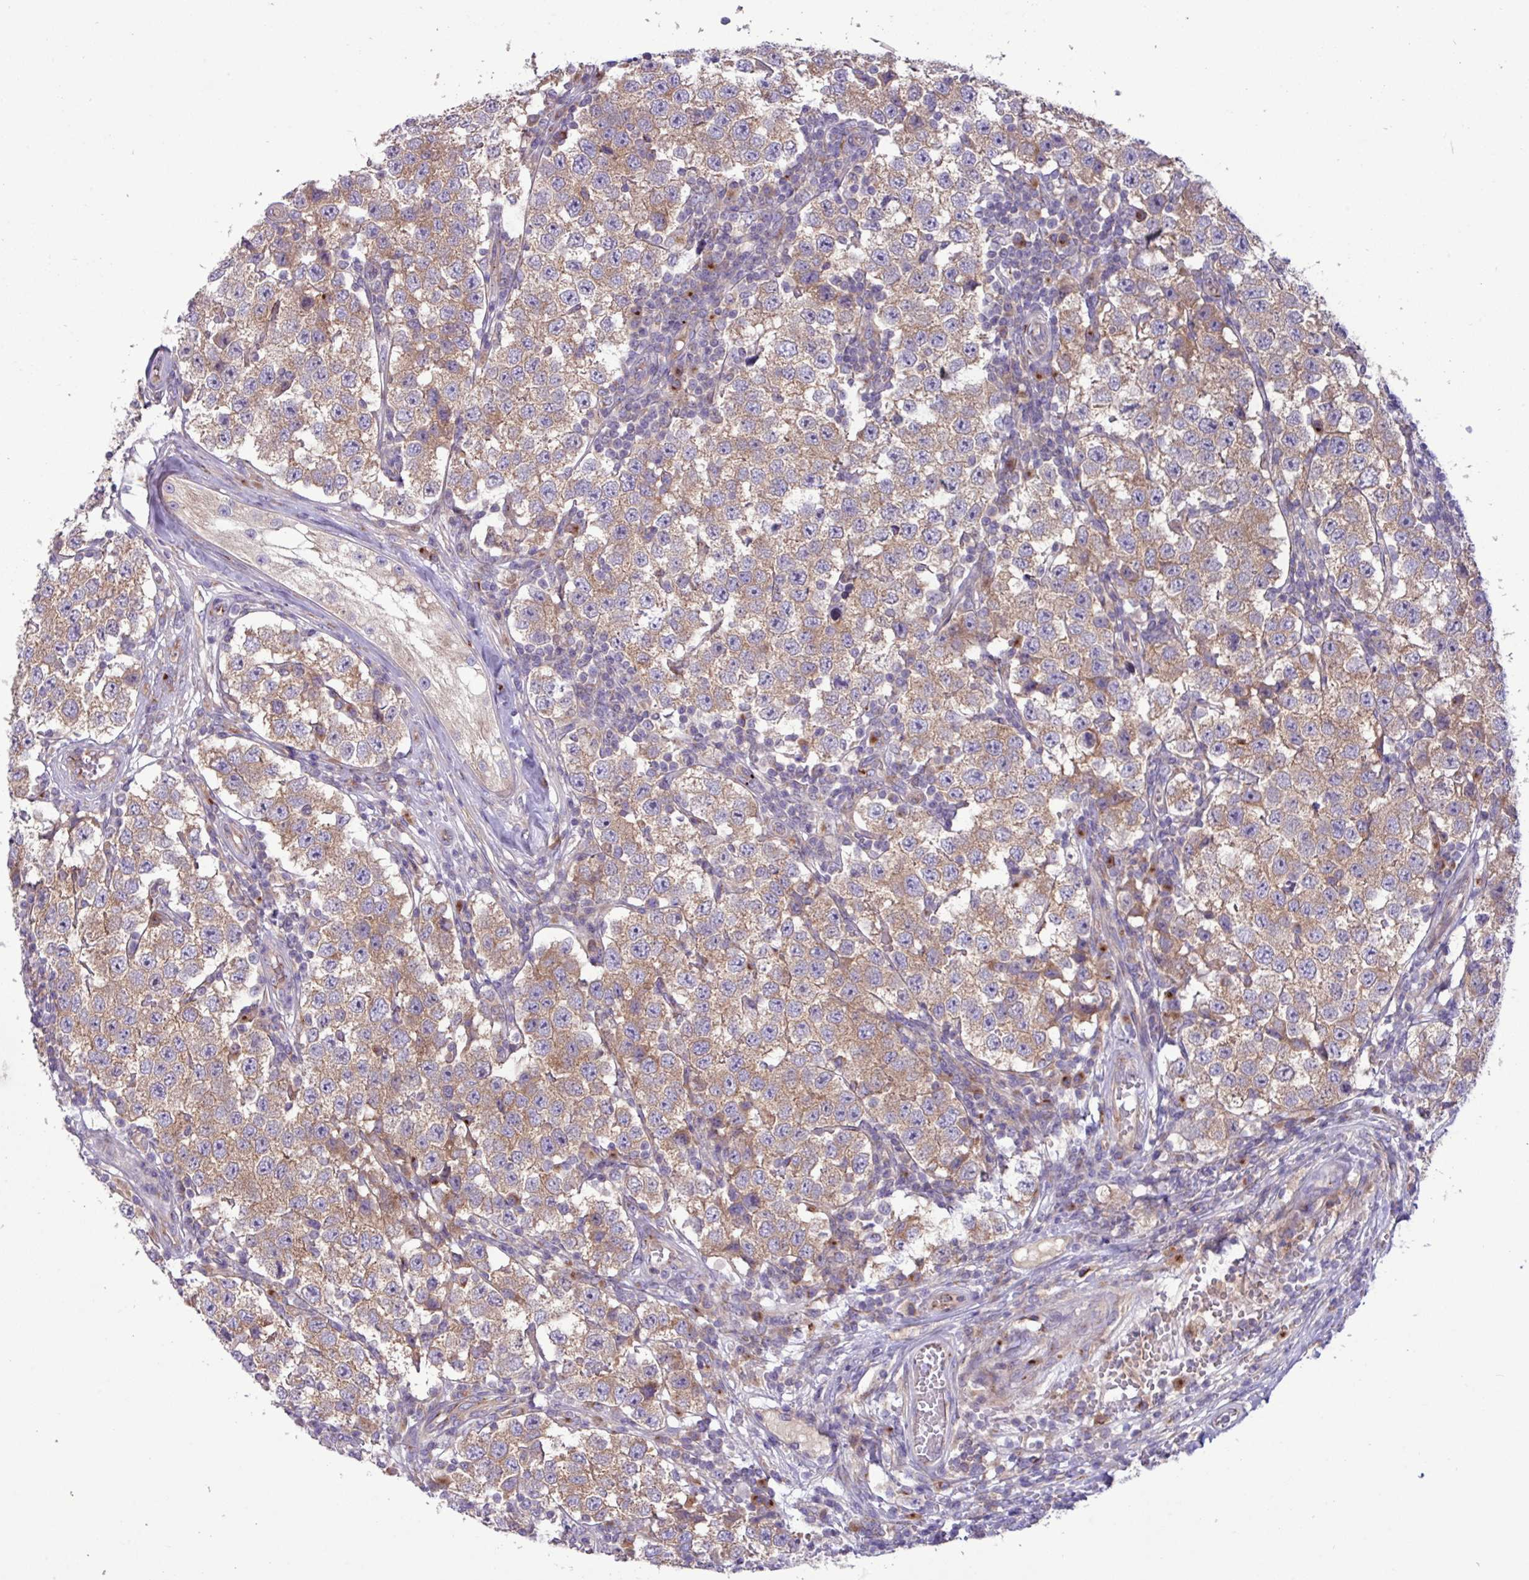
{"staining": {"intensity": "moderate", "quantity": ">75%", "location": "cytoplasmic/membranous"}, "tissue": "testis cancer", "cell_type": "Tumor cells", "image_type": "cancer", "snomed": [{"axis": "morphology", "description": "Seminoma, NOS"}, {"axis": "topography", "description": "Testis"}], "caption": "Seminoma (testis) stained with immunohistochemistry (IHC) demonstrates moderate cytoplasmic/membranous positivity in approximately >75% of tumor cells. (DAB (3,3'-diaminobenzidine) = brown stain, brightfield microscopy at high magnification).", "gene": "RAB19", "patient": {"sex": "male", "age": 34}}